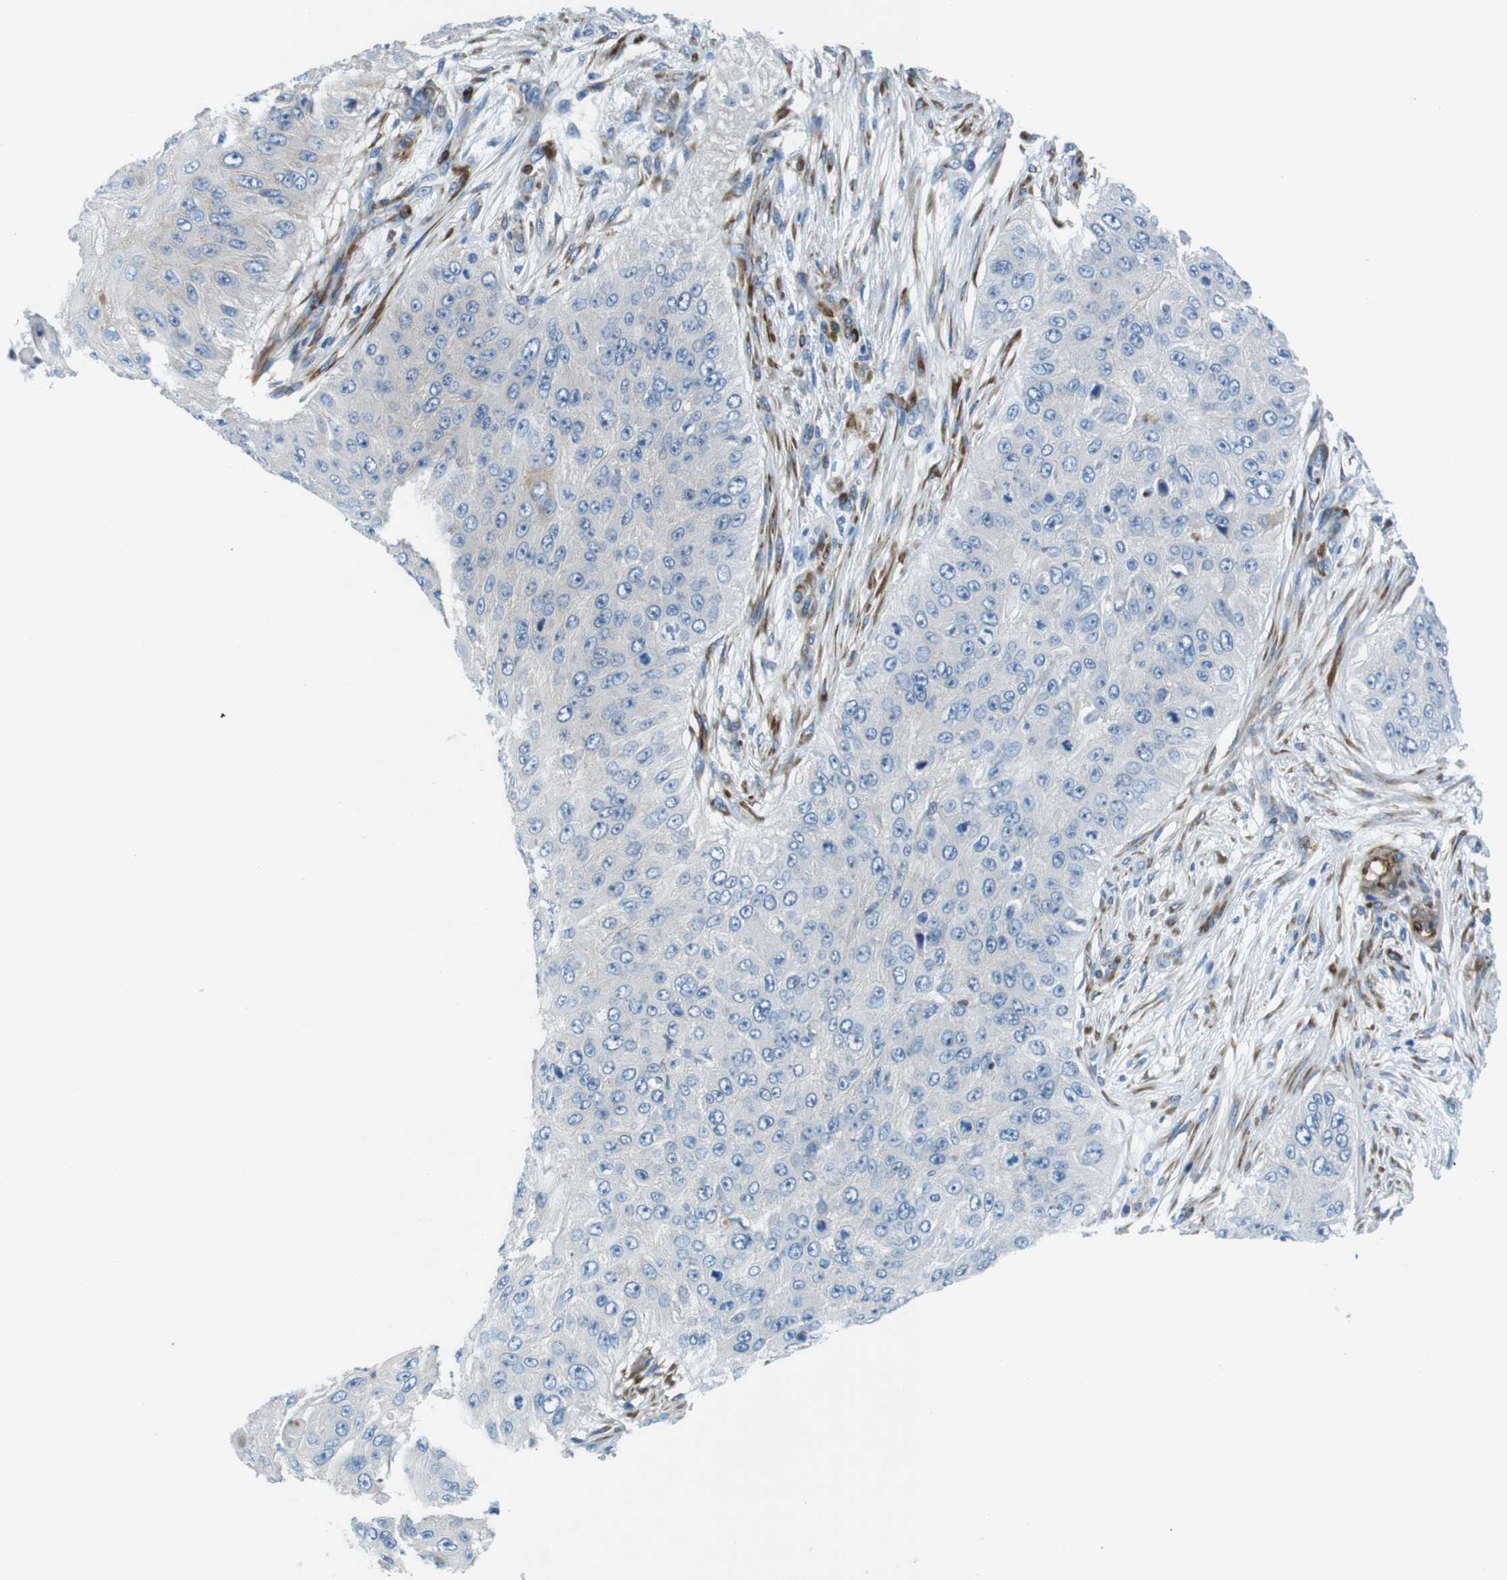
{"staining": {"intensity": "moderate", "quantity": "25%-75%", "location": "cytoplasmic/membranous"}, "tissue": "skin cancer", "cell_type": "Tumor cells", "image_type": "cancer", "snomed": [{"axis": "morphology", "description": "Squamous cell carcinoma, NOS"}, {"axis": "topography", "description": "Skin"}], "caption": "The image shows a brown stain indicating the presence of a protein in the cytoplasmic/membranous of tumor cells in squamous cell carcinoma (skin). (brown staining indicates protein expression, while blue staining denotes nuclei).", "gene": "EMP2", "patient": {"sex": "female", "age": 80}}